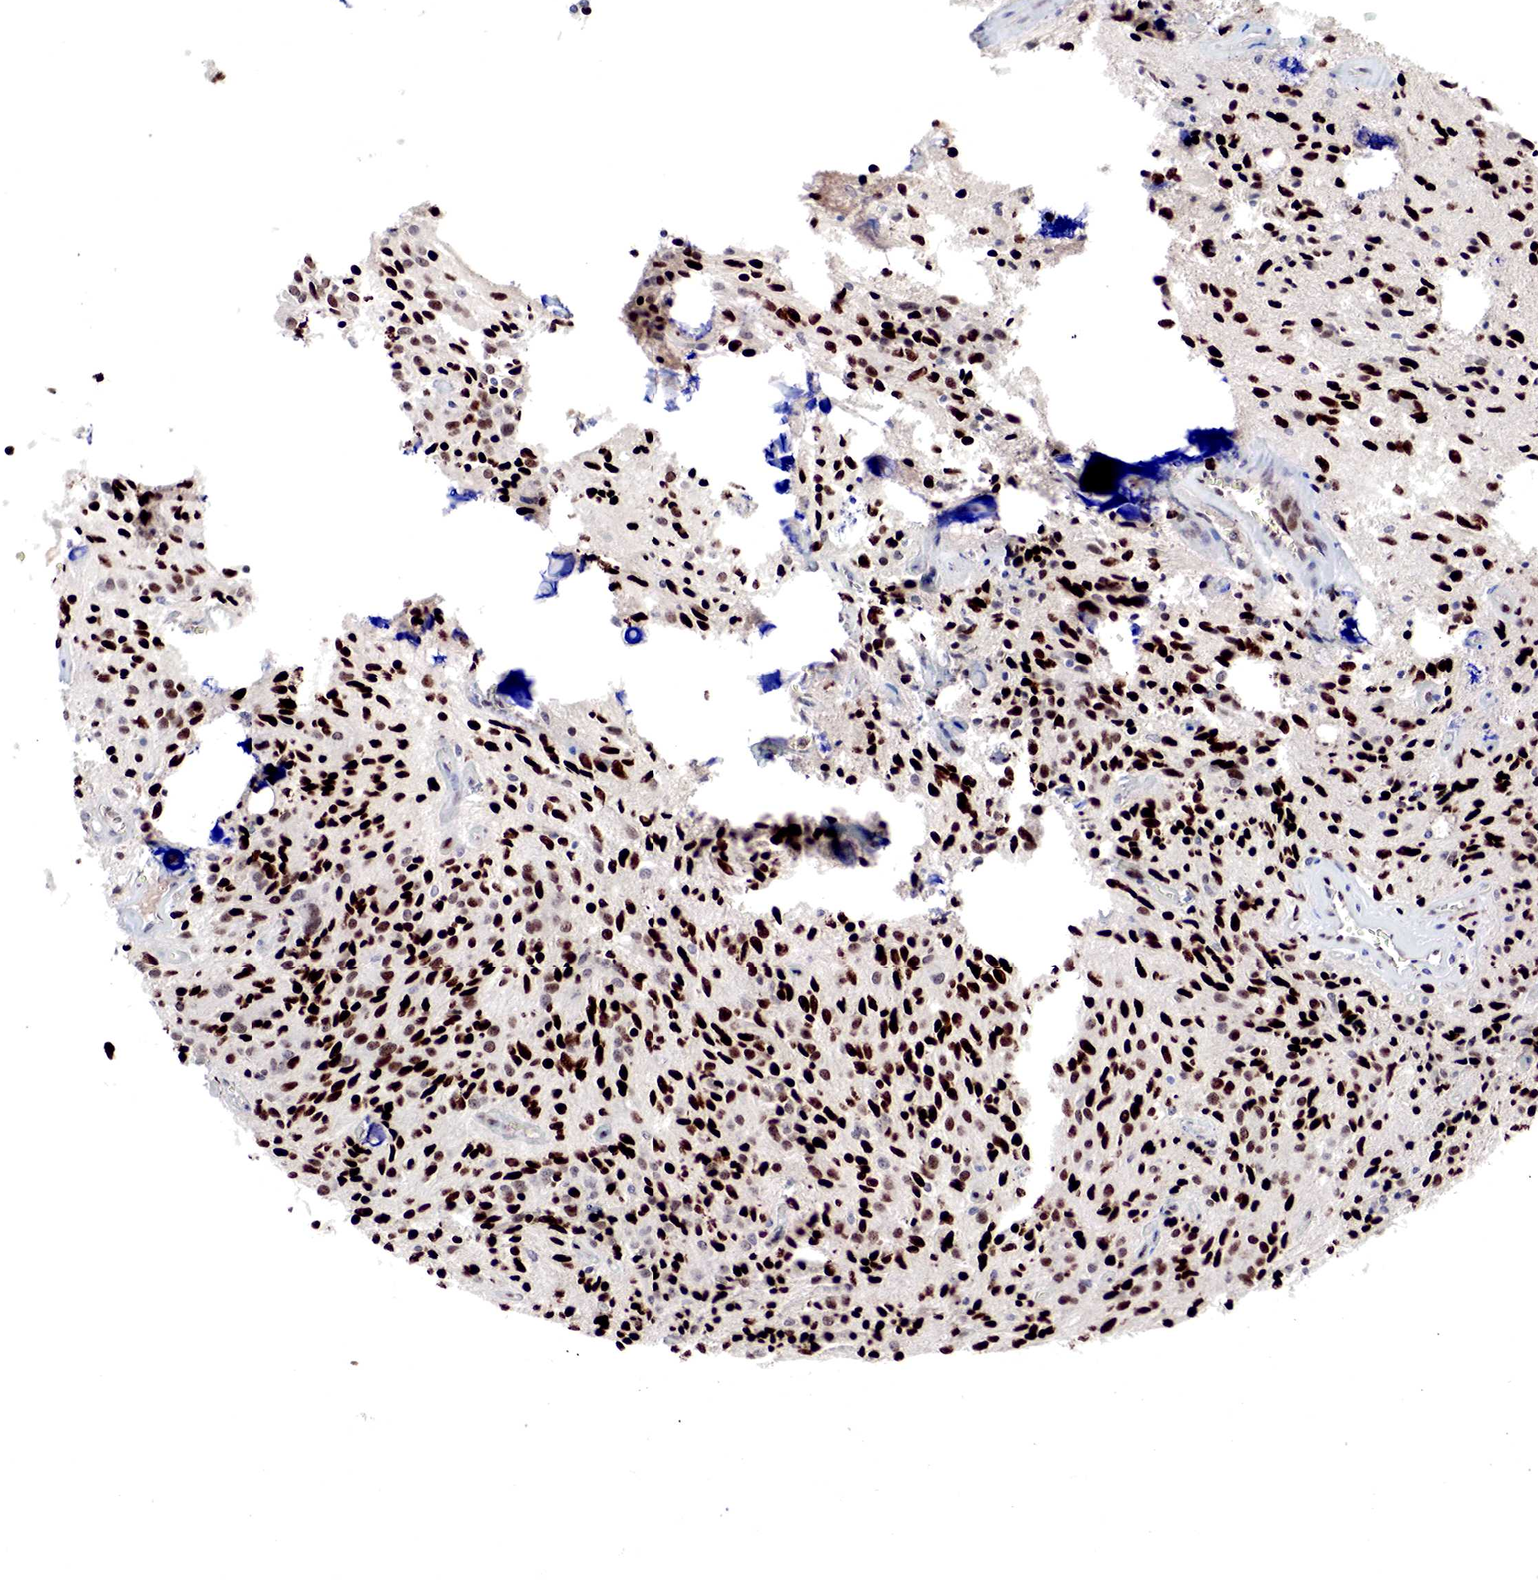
{"staining": {"intensity": "strong", "quantity": ">75%", "location": "nuclear"}, "tissue": "glioma", "cell_type": "Tumor cells", "image_type": "cancer", "snomed": [{"axis": "morphology", "description": "Glioma, malignant, Low grade"}, {"axis": "topography", "description": "Brain"}], "caption": "Malignant low-grade glioma stained for a protein (brown) displays strong nuclear positive staining in approximately >75% of tumor cells.", "gene": "DACH2", "patient": {"sex": "female", "age": 15}}